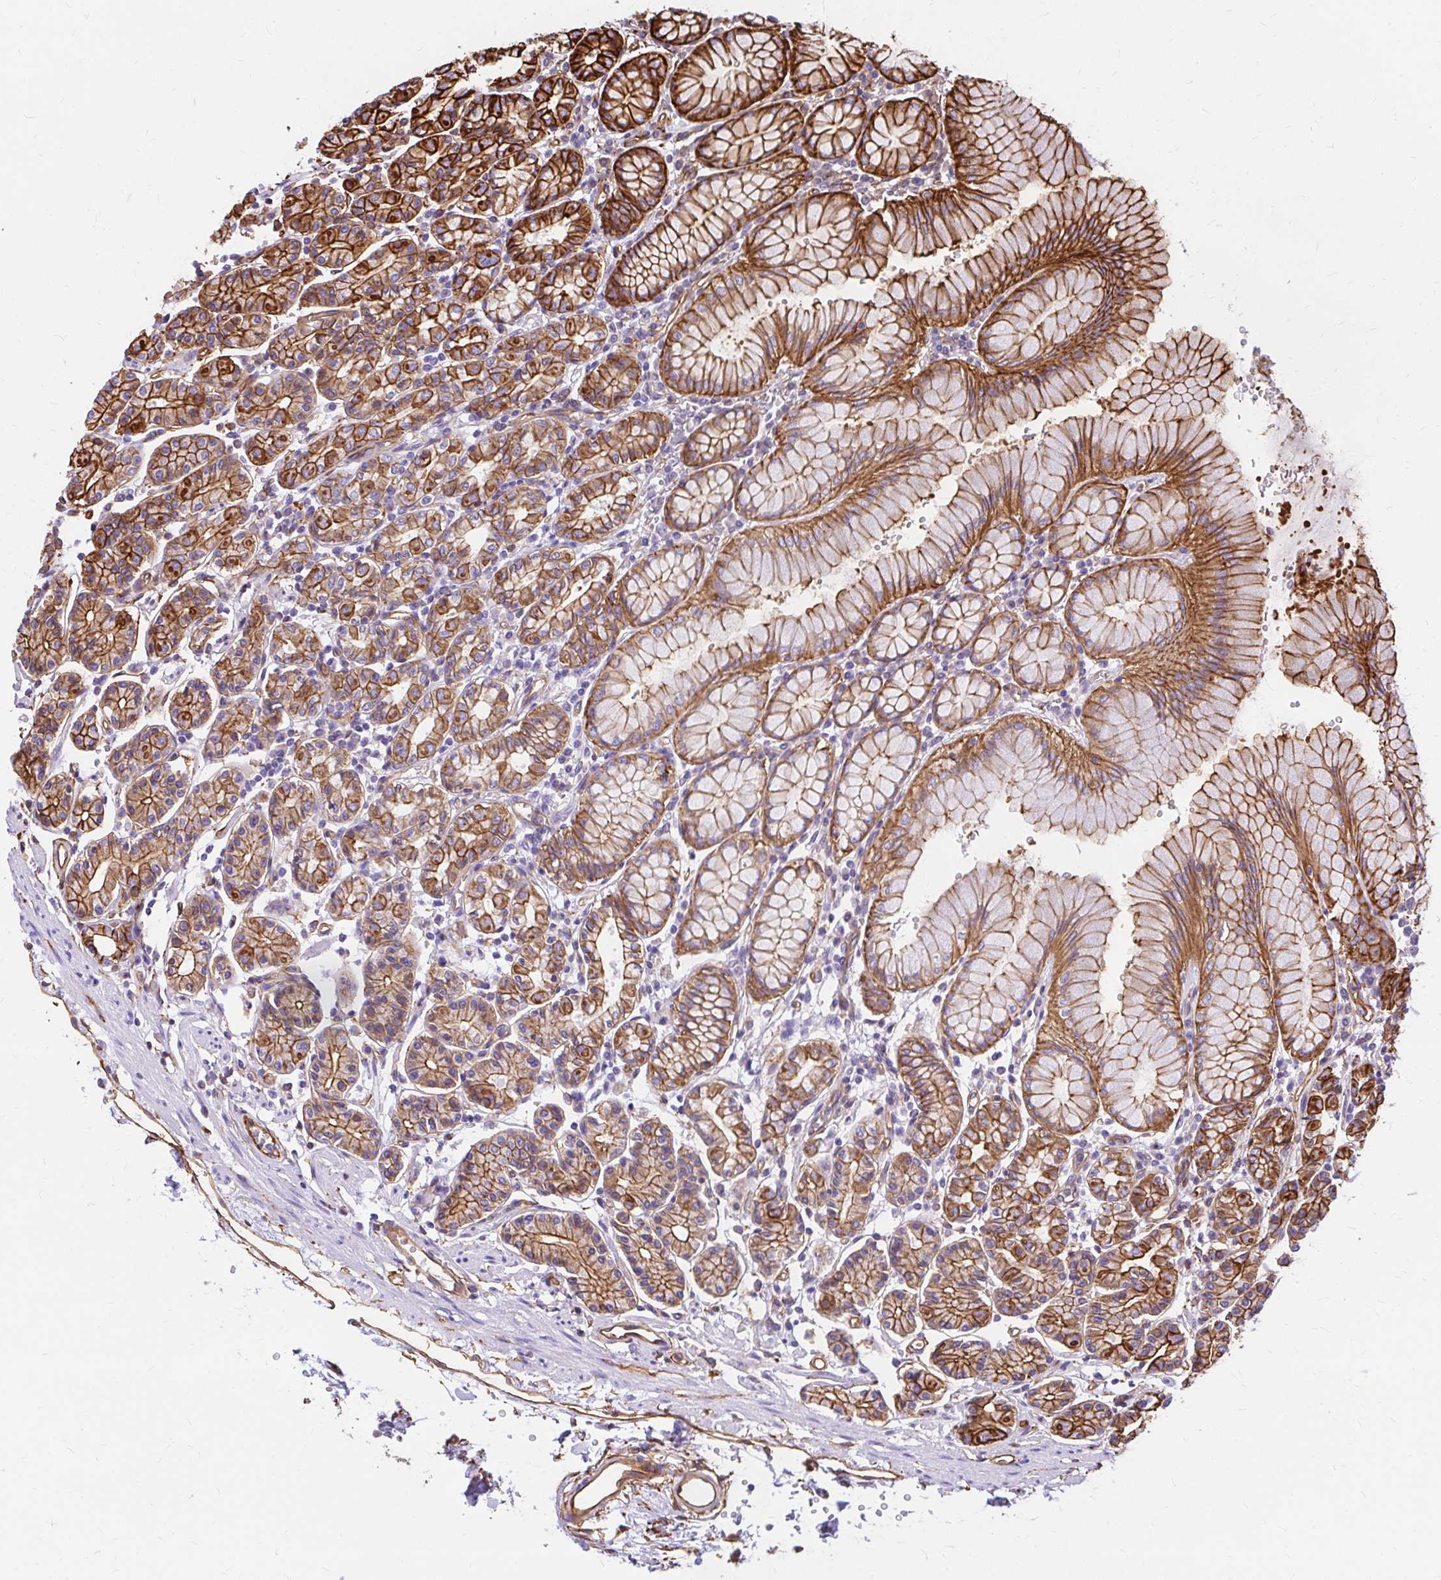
{"staining": {"intensity": "strong", "quantity": ">75%", "location": "cytoplasmic/membranous"}, "tissue": "stomach", "cell_type": "Glandular cells", "image_type": "normal", "snomed": [{"axis": "morphology", "description": "Normal tissue, NOS"}, {"axis": "topography", "description": "Stomach"}], "caption": "IHC (DAB (3,3'-diaminobenzidine)) staining of normal human stomach displays strong cytoplasmic/membranous protein positivity in about >75% of glandular cells. The staining was performed using DAB (3,3'-diaminobenzidine), with brown indicating positive protein expression. Nuclei are stained blue with hematoxylin.", "gene": "MAP1LC3B2", "patient": {"sex": "female", "age": 62}}